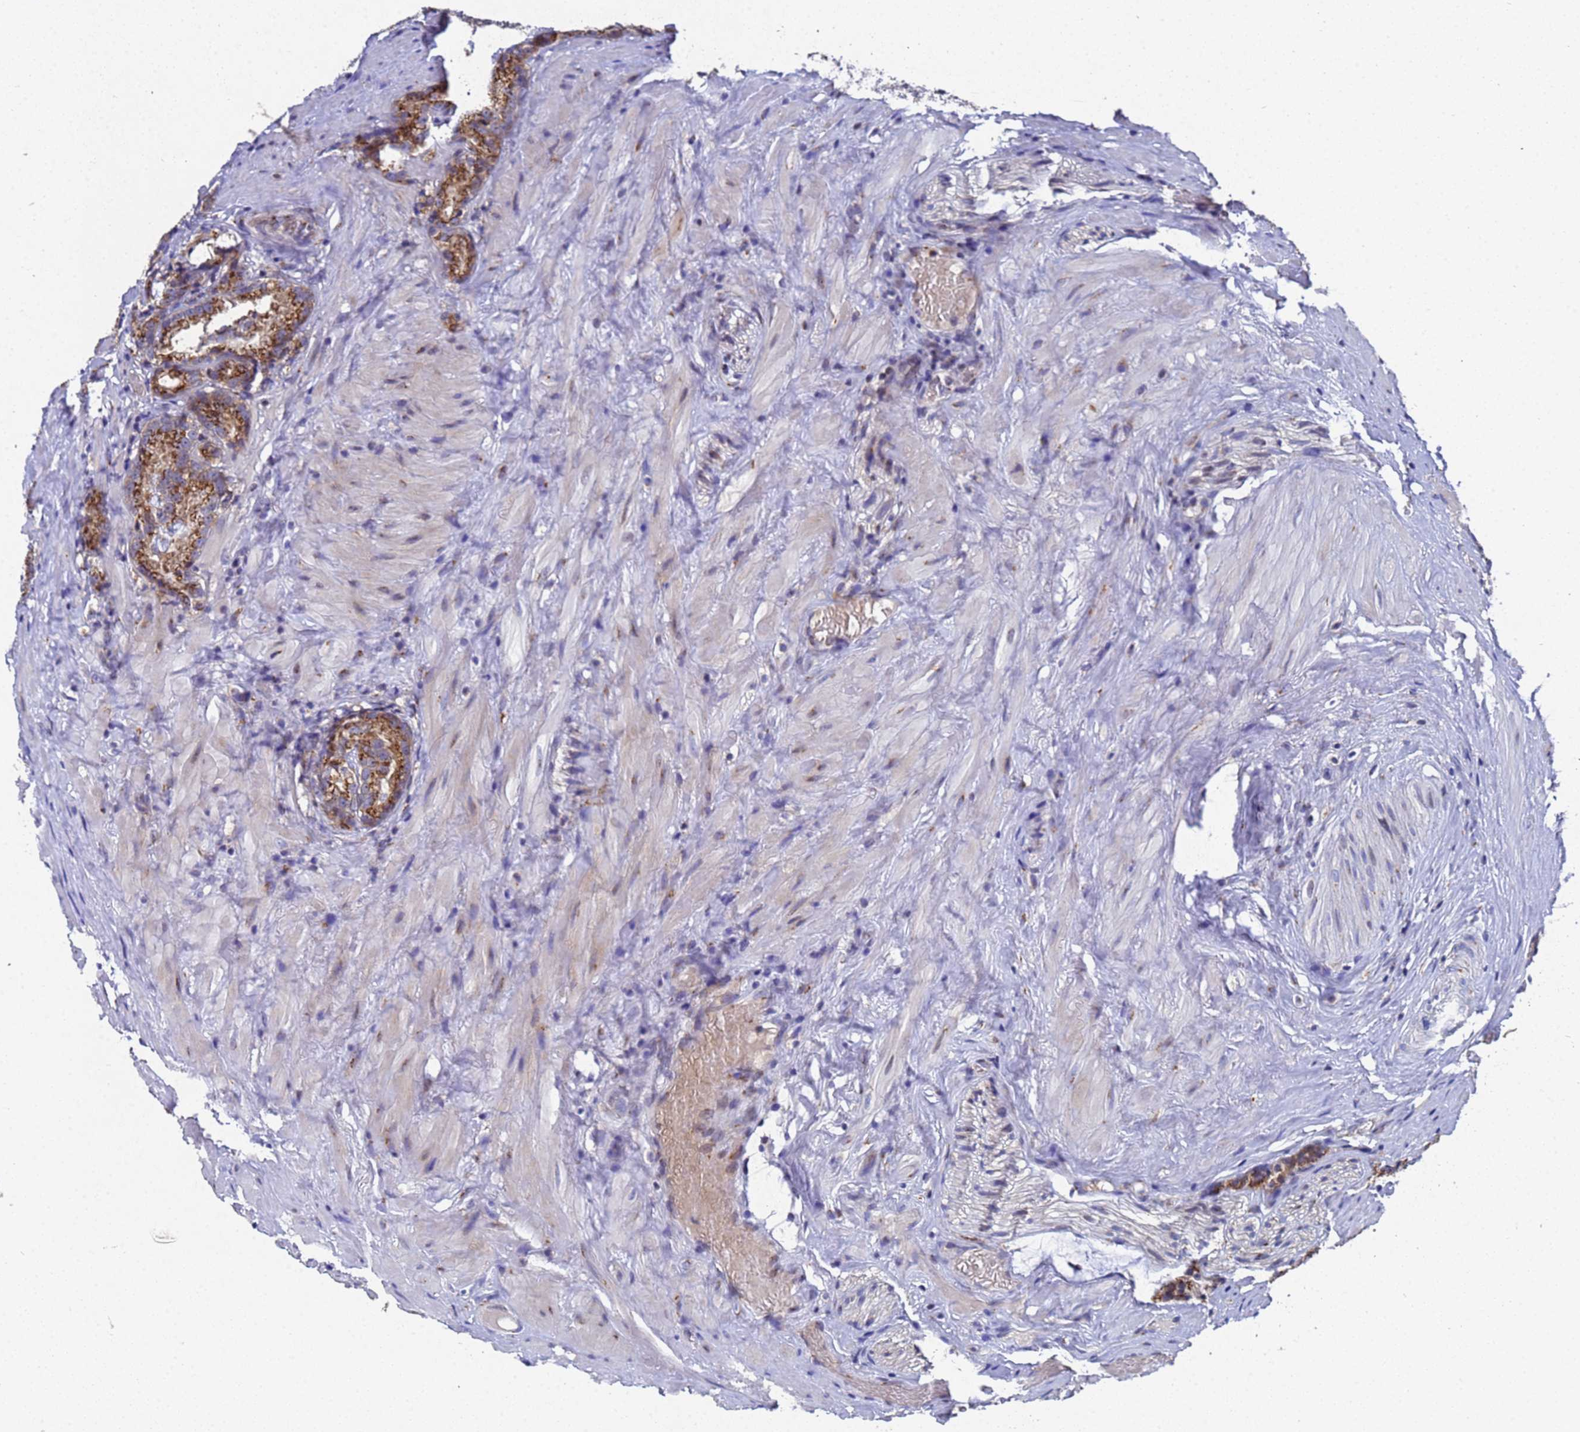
{"staining": {"intensity": "moderate", "quantity": ">75%", "location": "cytoplasmic/membranous"}, "tissue": "prostate cancer", "cell_type": "Tumor cells", "image_type": "cancer", "snomed": [{"axis": "morphology", "description": "Adenocarcinoma, High grade"}, {"axis": "topography", "description": "Prostate"}], "caption": "IHC image of neoplastic tissue: prostate cancer (high-grade adenocarcinoma) stained using IHC exhibits medium levels of moderate protein expression localized specifically in the cytoplasmic/membranous of tumor cells, appearing as a cytoplasmic/membranous brown color.", "gene": "NSUN6", "patient": {"sex": "male", "age": 69}}